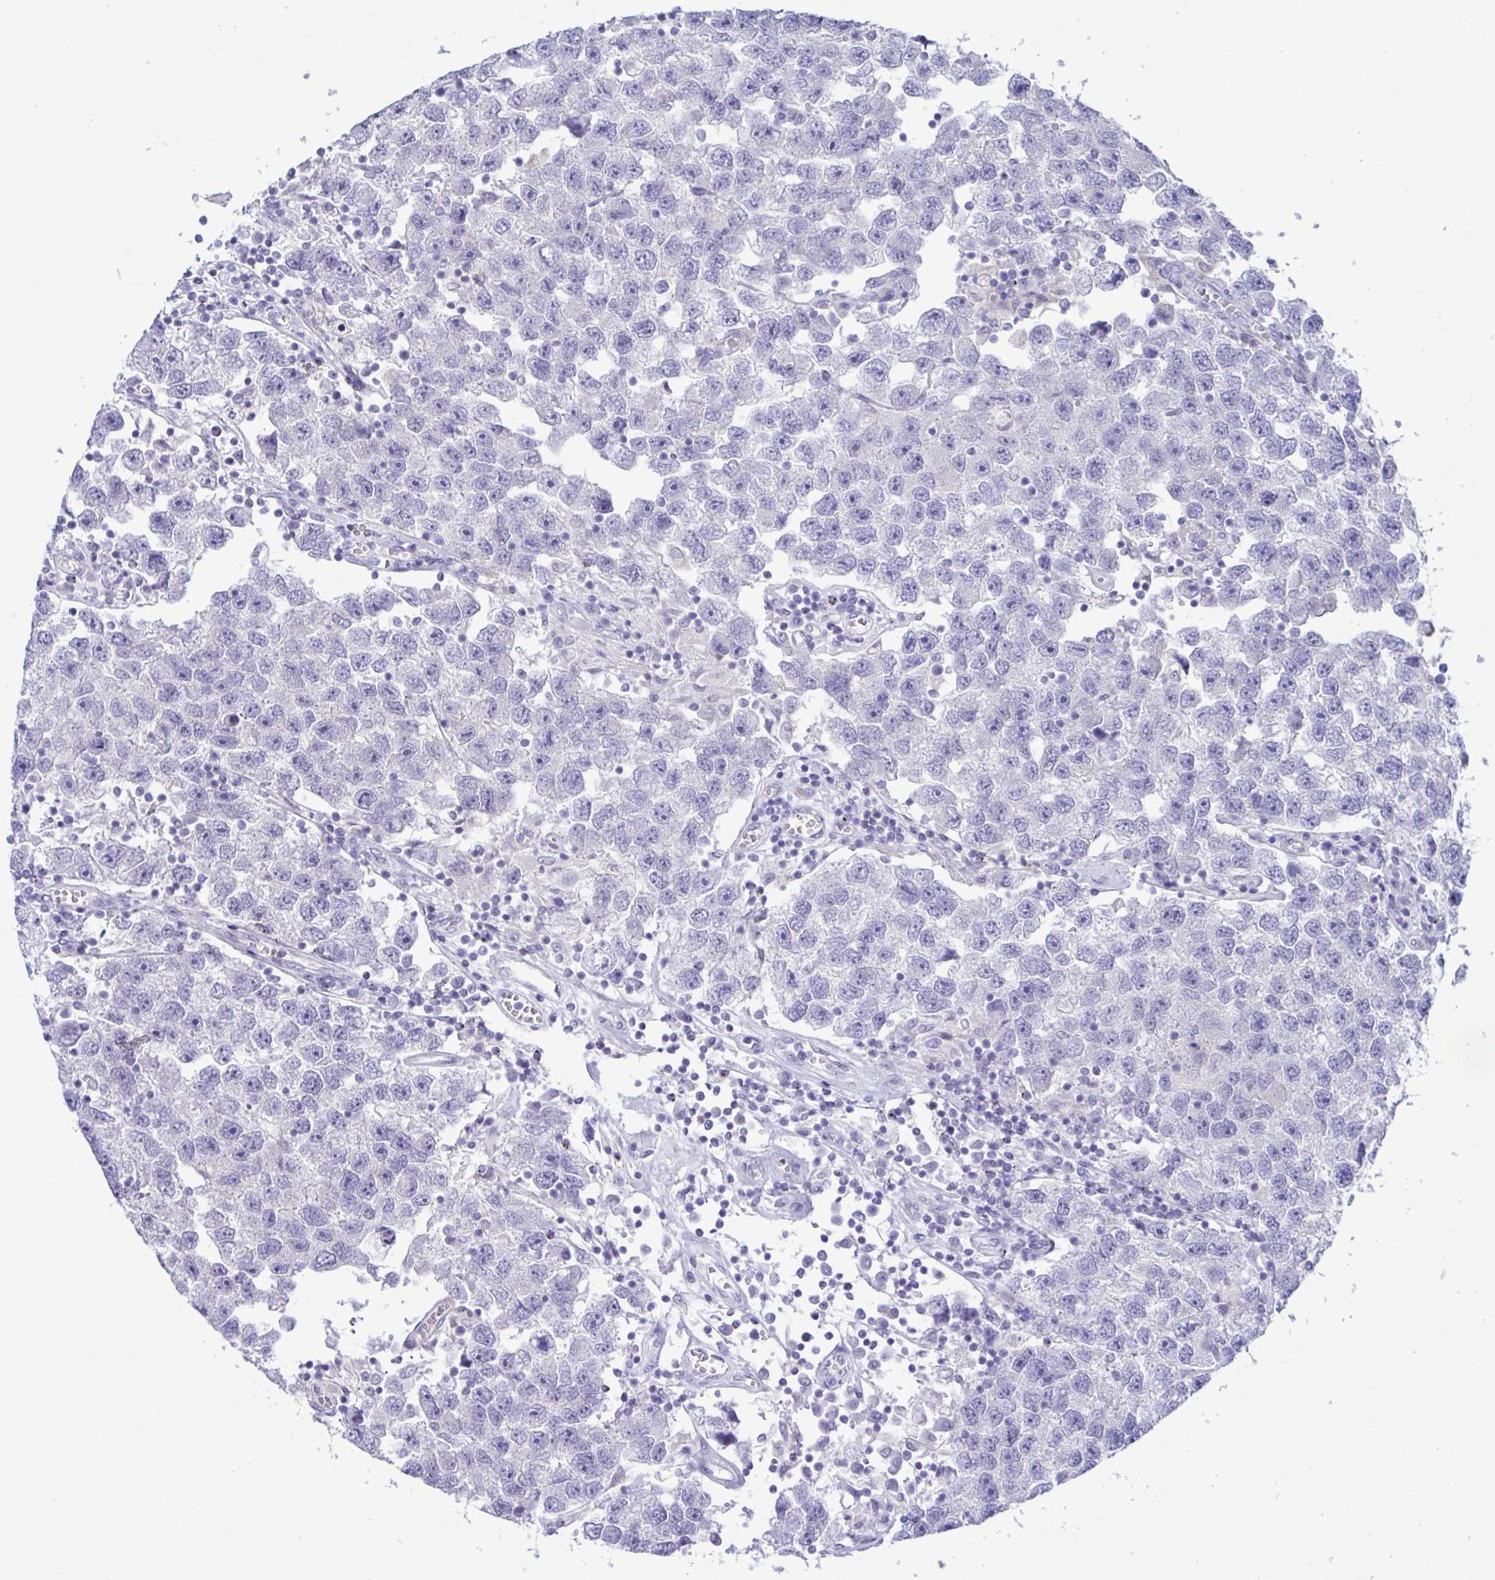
{"staining": {"intensity": "negative", "quantity": "none", "location": "none"}, "tissue": "testis cancer", "cell_type": "Tumor cells", "image_type": "cancer", "snomed": [{"axis": "morphology", "description": "Seminoma, NOS"}, {"axis": "topography", "description": "Testis"}], "caption": "Immunohistochemistry (IHC) of testis seminoma exhibits no staining in tumor cells.", "gene": "SREBF1", "patient": {"sex": "male", "age": 26}}